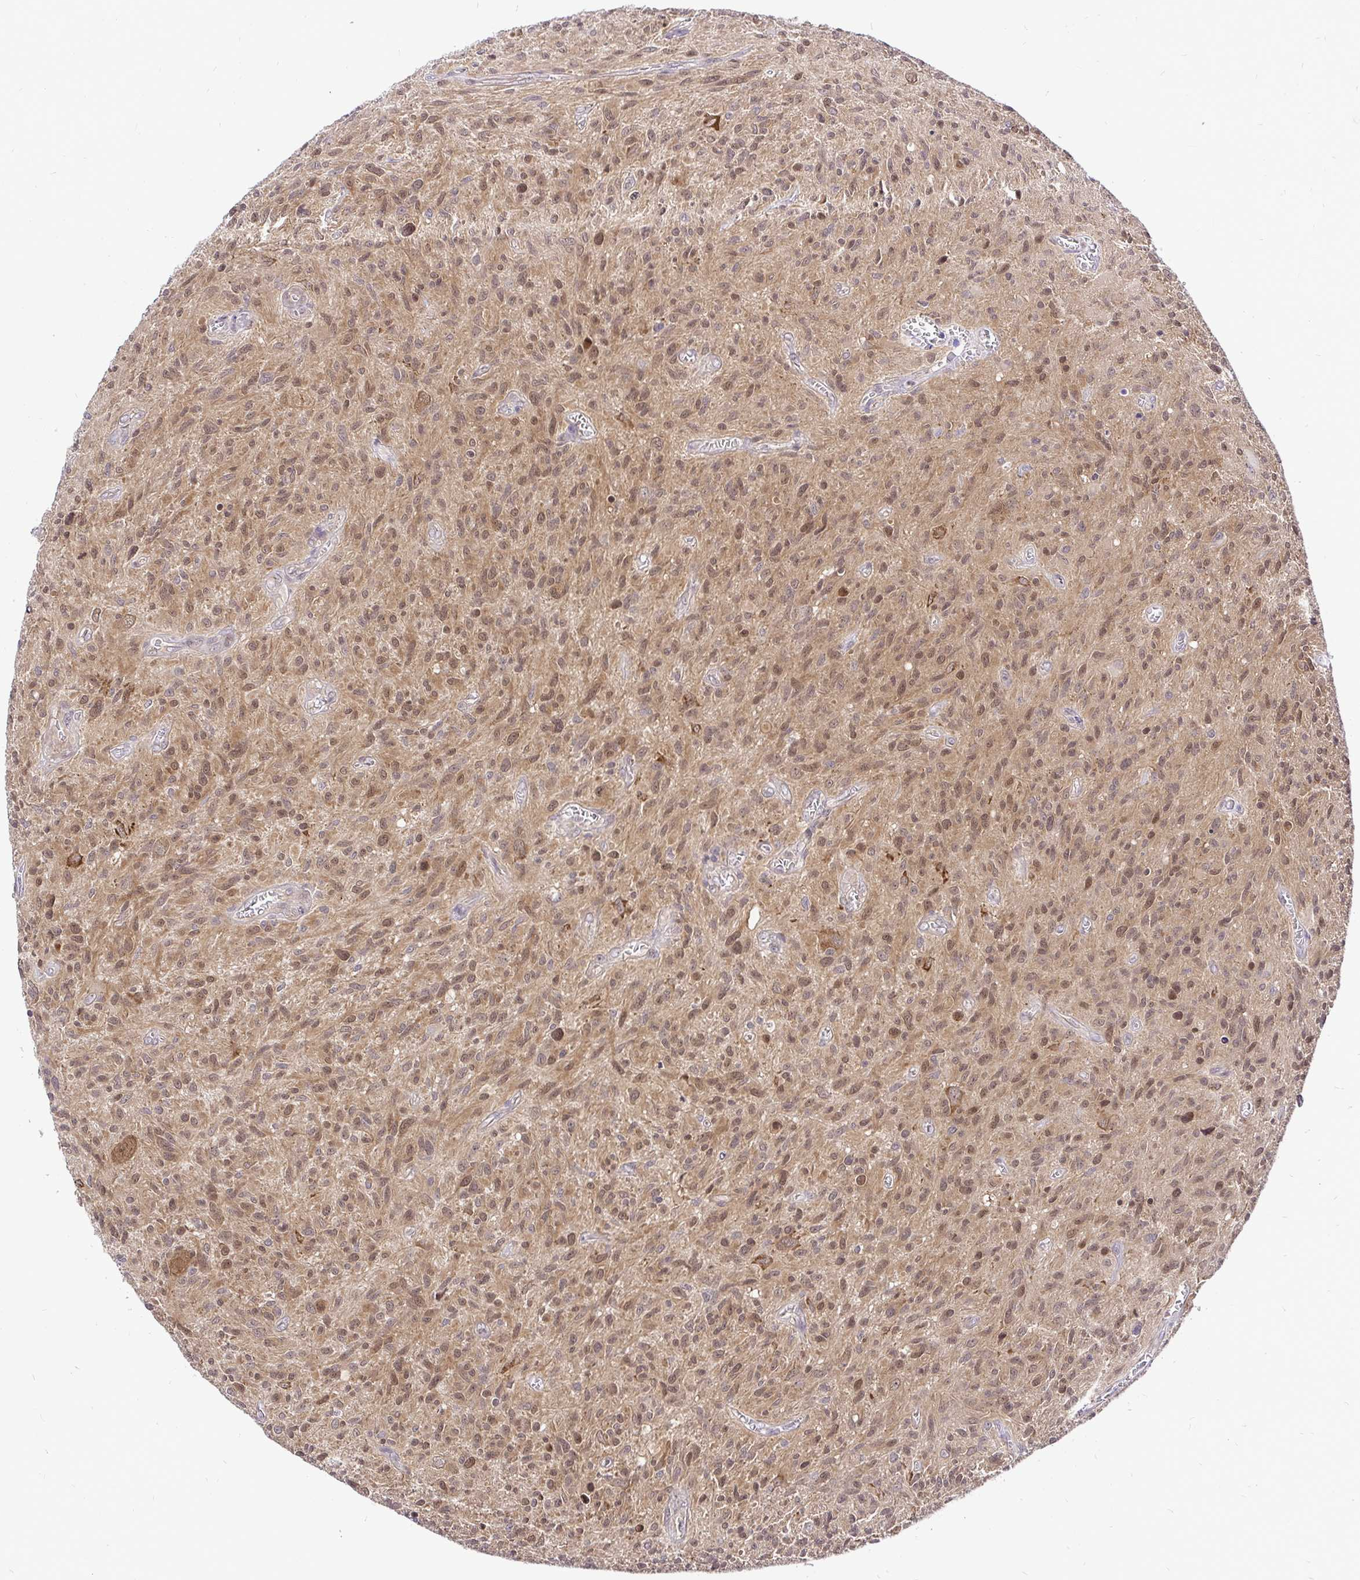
{"staining": {"intensity": "weak", "quantity": ">75%", "location": "cytoplasmic/membranous,nuclear"}, "tissue": "glioma", "cell_type": "Tumor cells", "image_type": "cancer", "snomed": [{"axis": "morphology", "description": "Glioma, malignant, High grade"}, {"axis": "topography", "description": "Brain"}], "caption": "A high-resolution micrograph shows immunohistochemistry staining of malignant glioma (high-grade), which reveals weak cytoplasmic/membranous and nuclear staining in approximately >75% of tumor cells. The staining was performed using DAB (3,3'-diaminobenzidine), with brown indicating positive protein expression. Nuclei are stained blue with hematoxylin.", "gene": "UBE2M", "patient": {"sex": "male", "age": 75}}